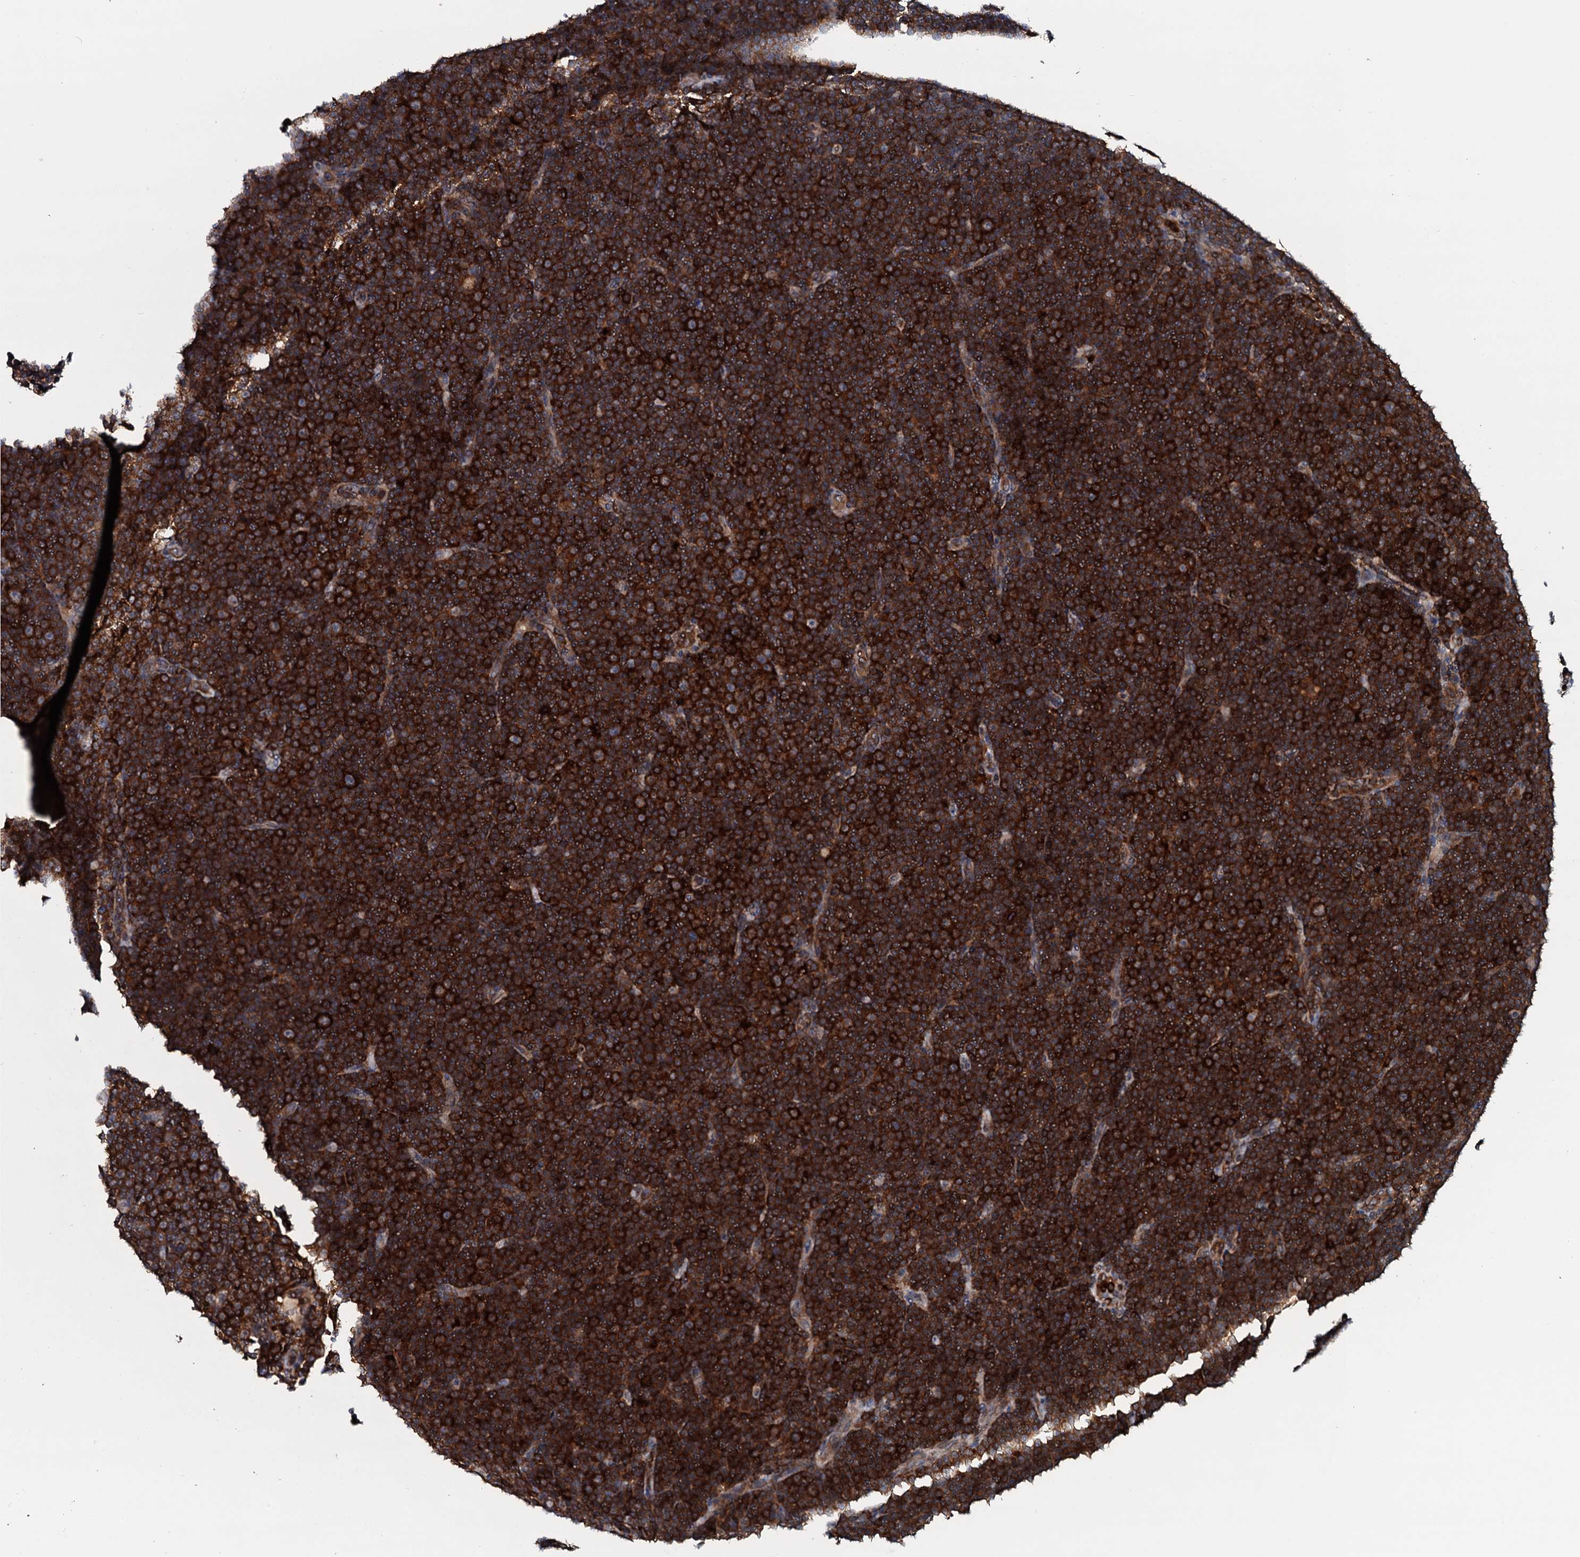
{"staining": {"intensity": "strong", "quantity": ">75%", "location": "cytoplasmic/membranous"}, "tissue": "lymphoma", "cell_type": "Tumor cells", "image_type": "cancer", "snomed": [{"axis": "morphology", "description": "Malignant lymphoma, non-Hodgkin's type, Low grade"}, {"axis": "topography", "description": "Lymph node"}], "caption": "This photomicrograph reveals IHC staining of lymphoma, with high strong cytoplasmic/membranous staining in approximately >75% of tumor cells.", "gene": "VAMP8", "patient": {"sex": "female", "age": 67}}